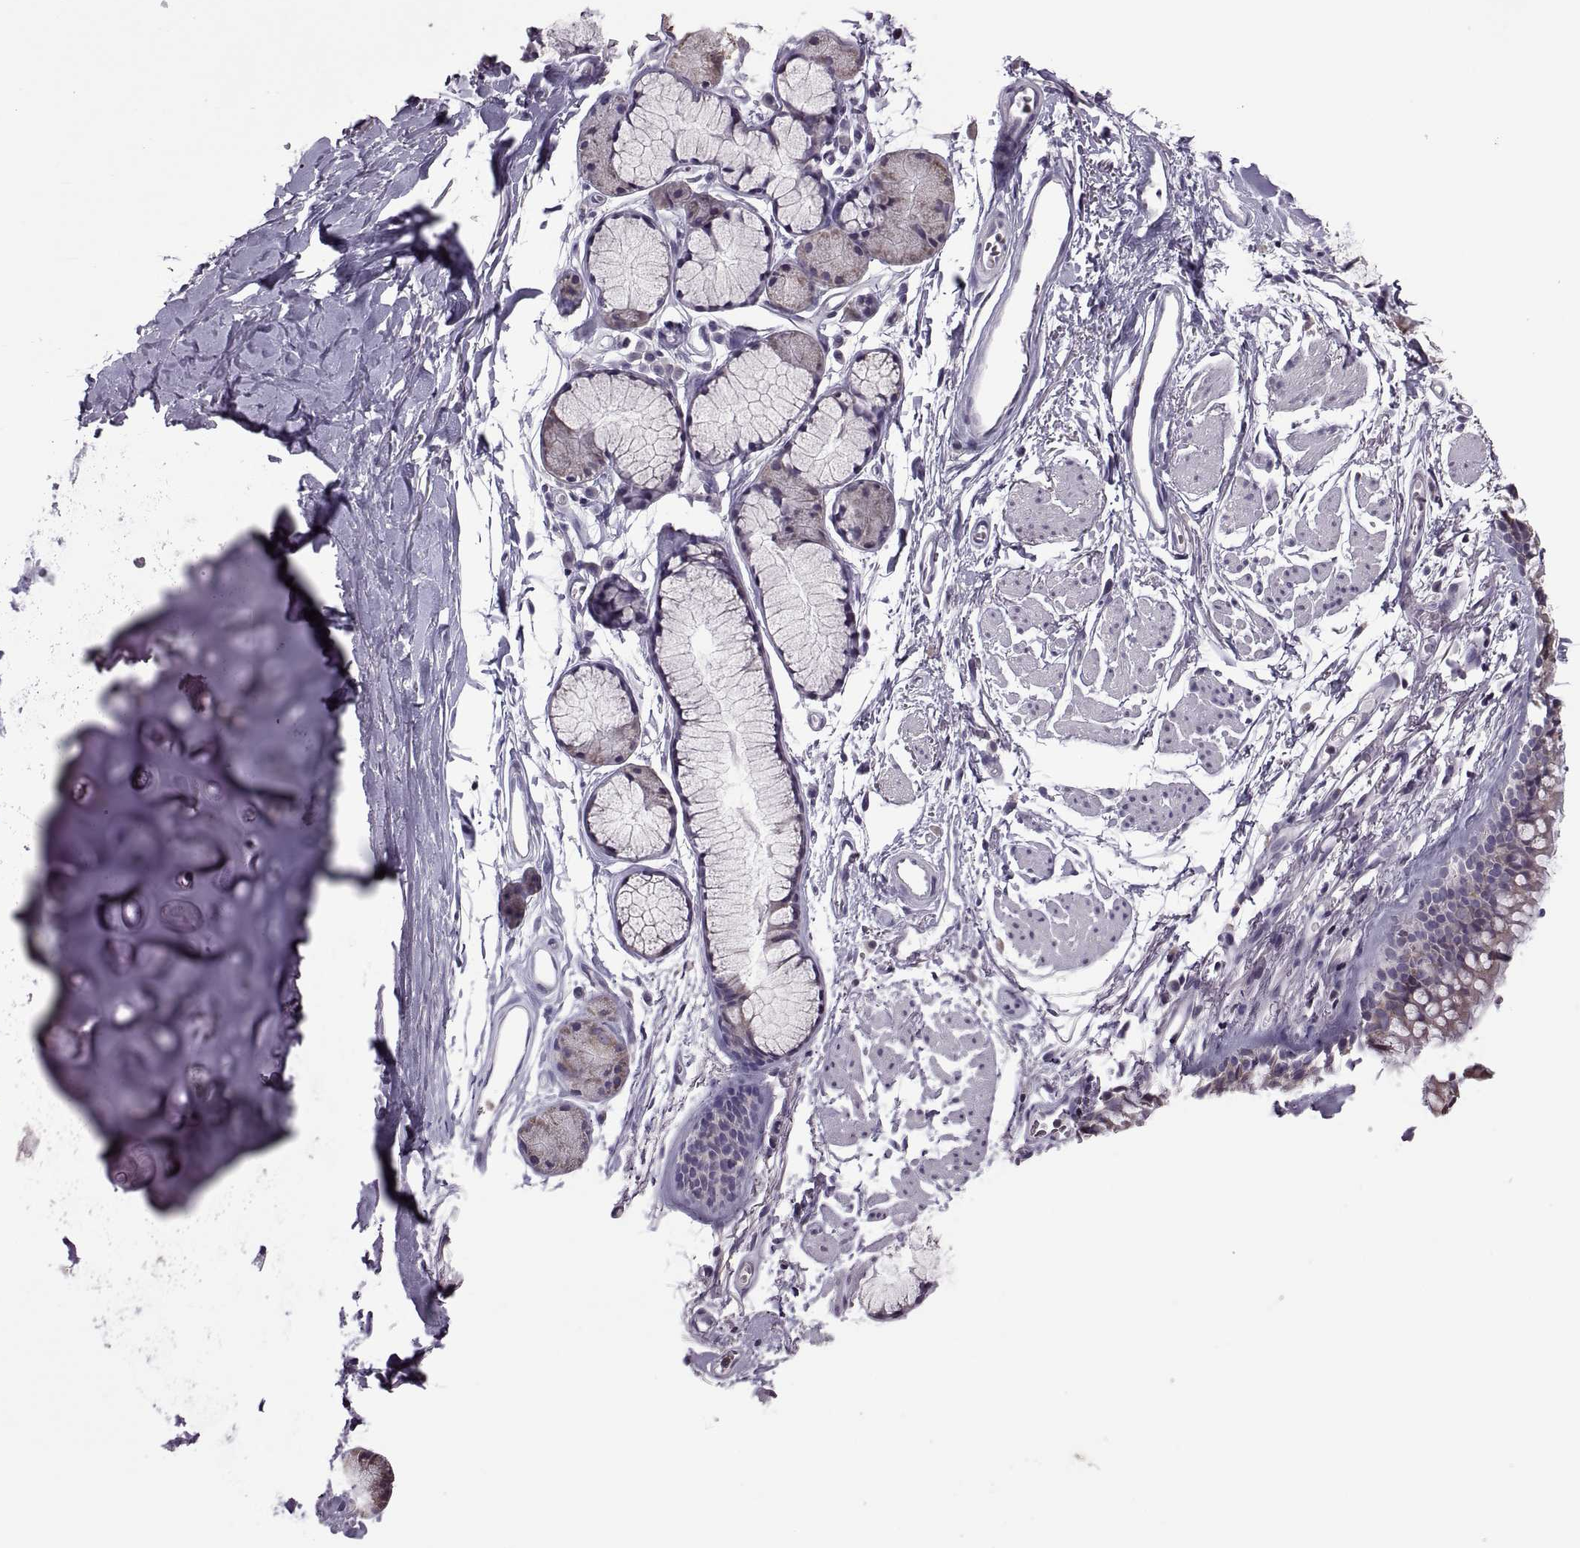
{"staining": {"intensity": "negative", "quantity": "none", "location": "none"}, "tissue": "adipose tissue", "cell_type": "Adipocytes", "image_type": "normal", "snomed": [{"axis": "morphology", "description": "Normal tissue, NOS"}, {"axis": "topography", "description": "Cartilage tissue"}, {"axis": "topography", "description": "Bronchus"}], "caption": "DAB (3,3'-diaminobenzidine) immunohistochemical staining of normal adipose tissue shows no significant positivity in adipocytes.", "gene": "PABPC1", "patient": {"sex": "female", "age": 79}}